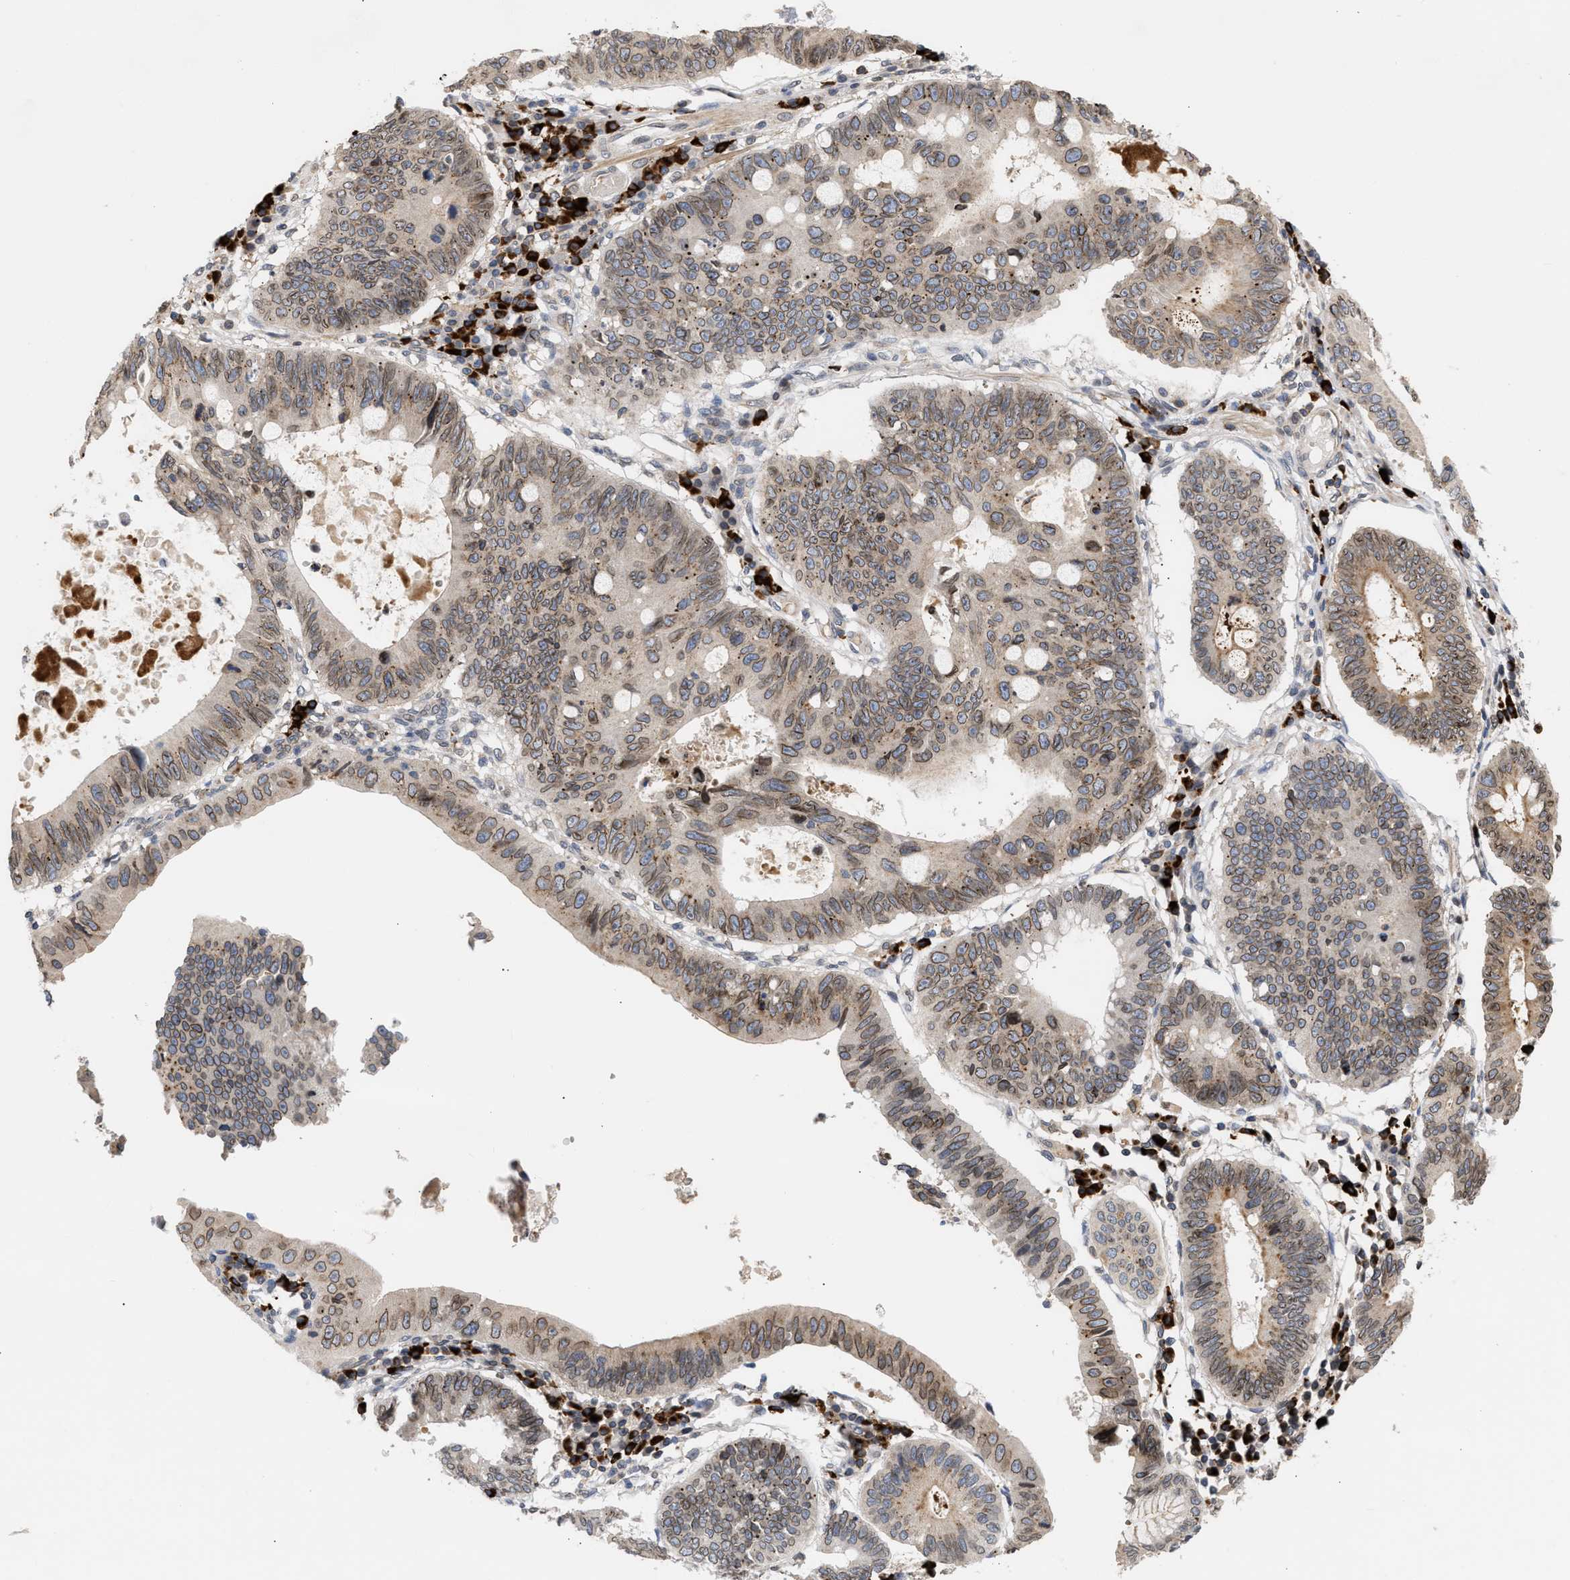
{"staining": {"intensity": "weak", "quantity": ">75%", "location": "cytoplasmic/membranous,nuclear"}, "tissue": "stomach cancer", "cell_type": "Tumor cells", "image_type": "cancer", "snomed": [{"axis": "morphology", "description": "Adenocarcinoma, NOS"}, {"axis": "topography", "description": "Stomach"}], "caption": "About >75% of tumor cells in stomach adenocarcinoma demonstrate weak cytoplasmic/membranous and nuclear protein positivity as visualized by brown immunohistochemical staining.", "gene": "NUP62", "patient": {"sex": "male", "age": 59}}